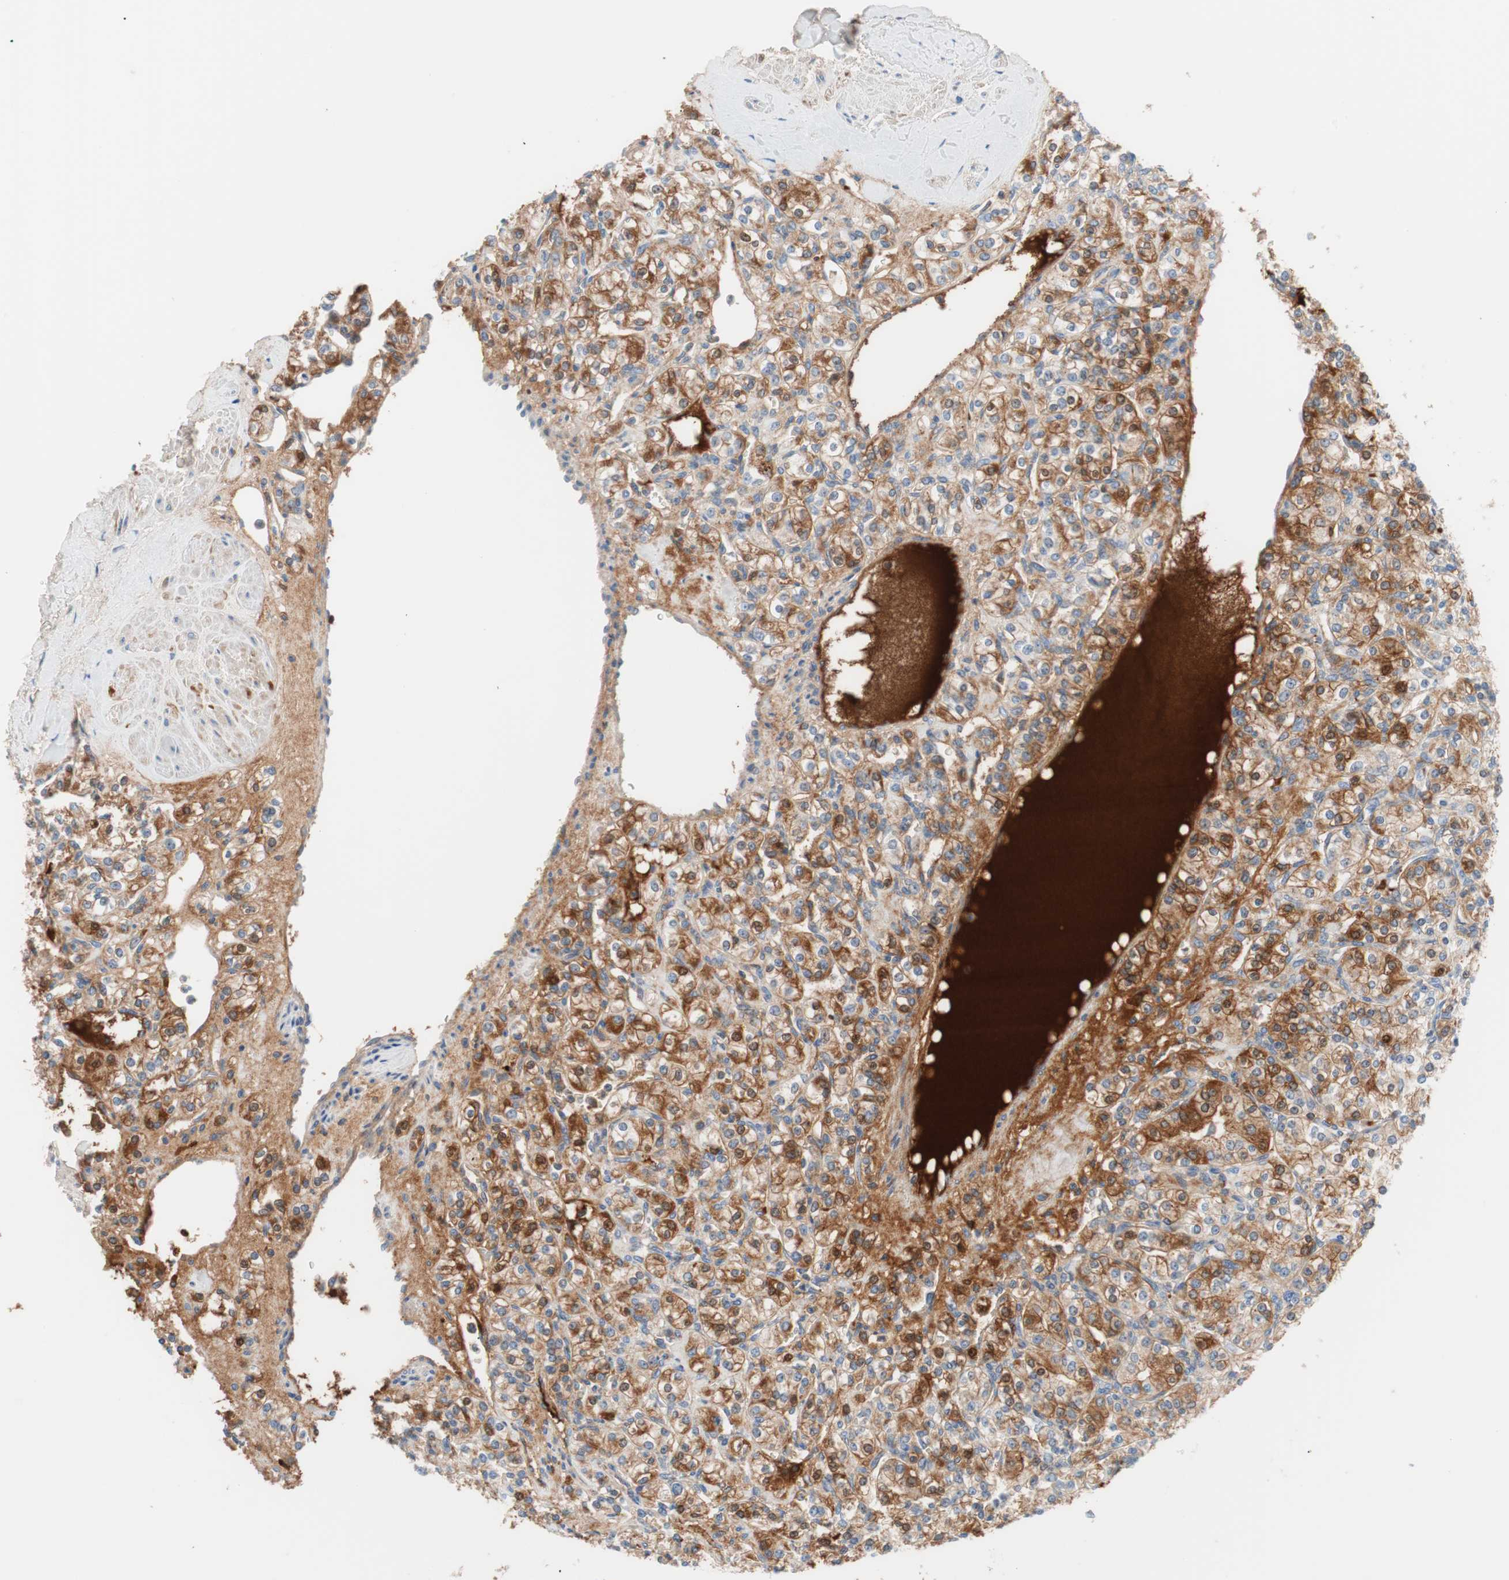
{"staining": {"intensity": "moderate", "quantity": ">75%", "location": "cytoplasmic/membranous"}, "tissue": "renal cancer", "cell_type": "Tumor cells", "image_type": "cancer", "snomed": [{"axis": "morphology", "description": "Adenocarcinoma, NOS"}, {"axis": "topography", "description": "Kidney"}], "caption": "IHC micrograph of human renal adenocarcinoma stained for a protein (brown), which displays medium levels of moderate cytoplasmic/membranous positivity in approximately >75% of tumor cells.", "gene": "RBP4", "patient": {"sex": "male", "age": 77}}